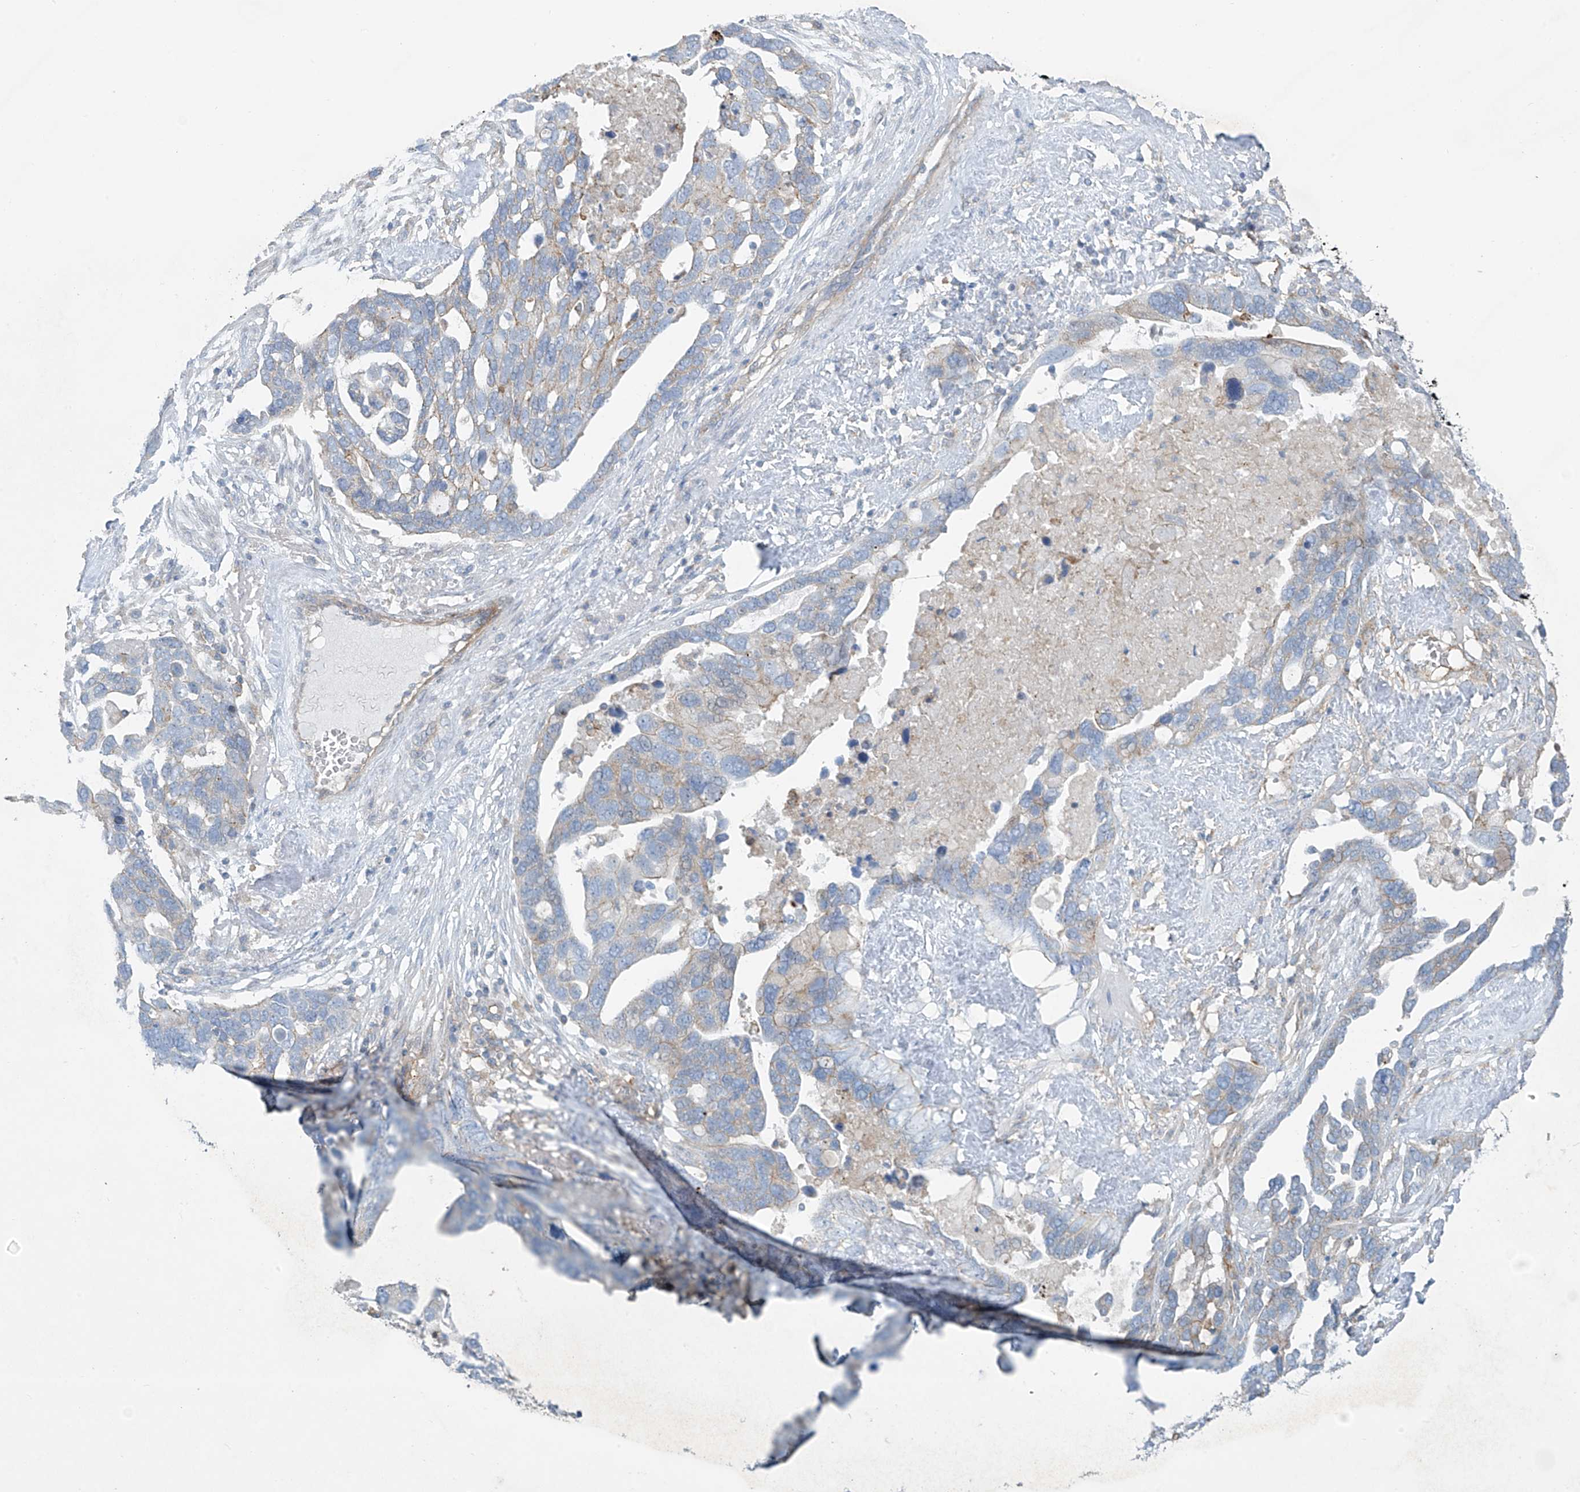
{"staining": {"intensity": "weak", "quantity": "<25%", "location": "cytoplasmic/membranous"}, "tissue": "ovarian cancer", "cell_type": "Tumor cells", "image_type": "cancer", "snomed": [{"axis": "morphology", "description": "Cystadenocarcinoma, serous, NOS"}, {"axis": "topography", "description": "Ovary"}], "caption": "Image shows no protein expression in tumor cells of serous cystadenocarcinoma (ovarian) tissue.", "gene": "VAMP5", "patient": {"sex": "female", "age": 54}}